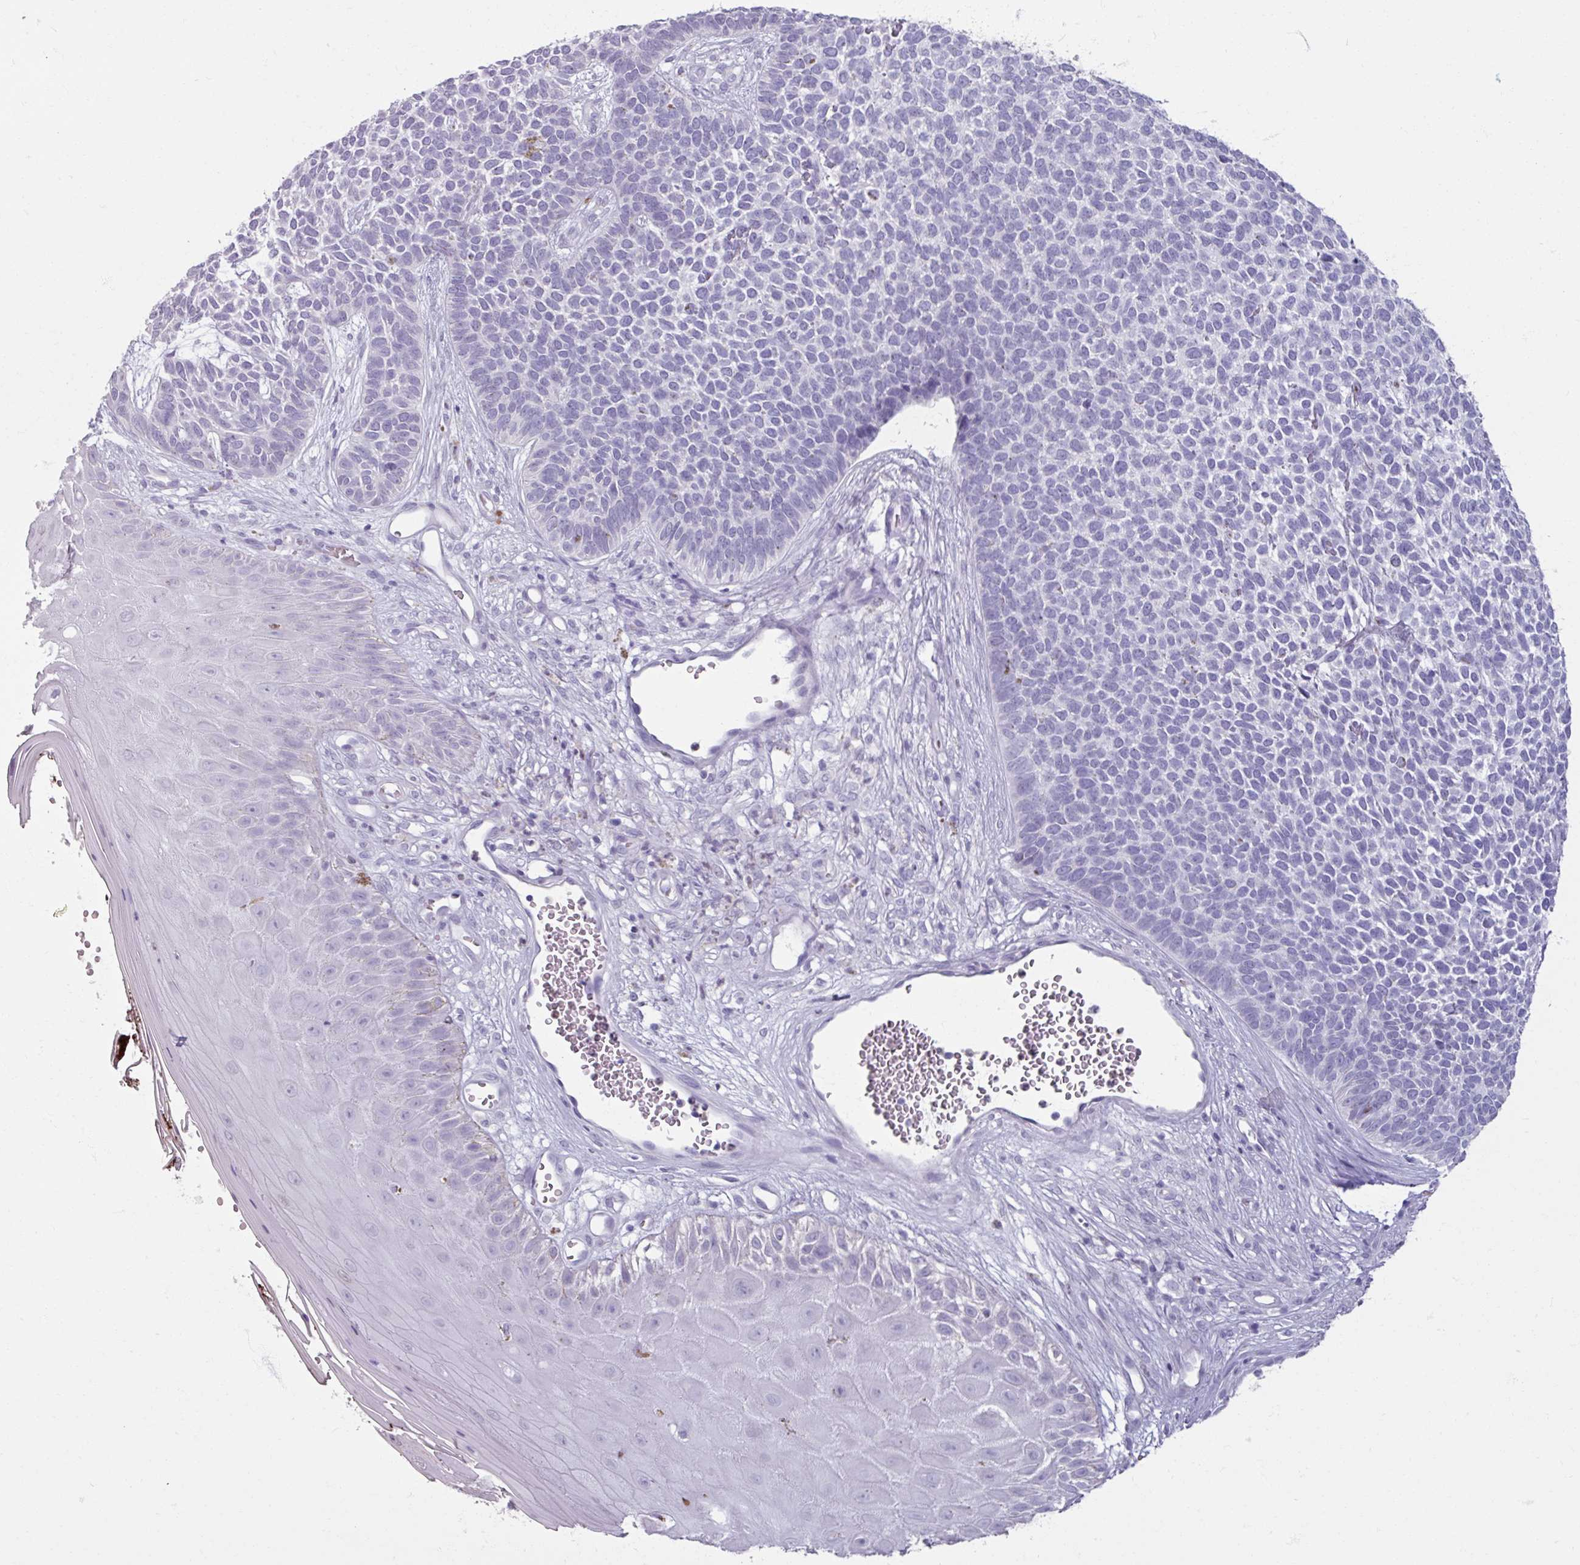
{"staining": {"intensity": "negative", "quantity": "none", "location": "none"}, "tissue": "skin cancer", "cell_type": "Tumor cells", "image_type": "cancer", "snomed": [{"axis": "morphology", "description": "Basal cell carcinoma"}, {"axis": "topography", "description": "Skin"}], "caption": "Immunohistochemical staining of skin cancer exhibits no significant expression in tumor cells.", "gene": "ARG1", "patient": {"sex": "female", "age": 84}}